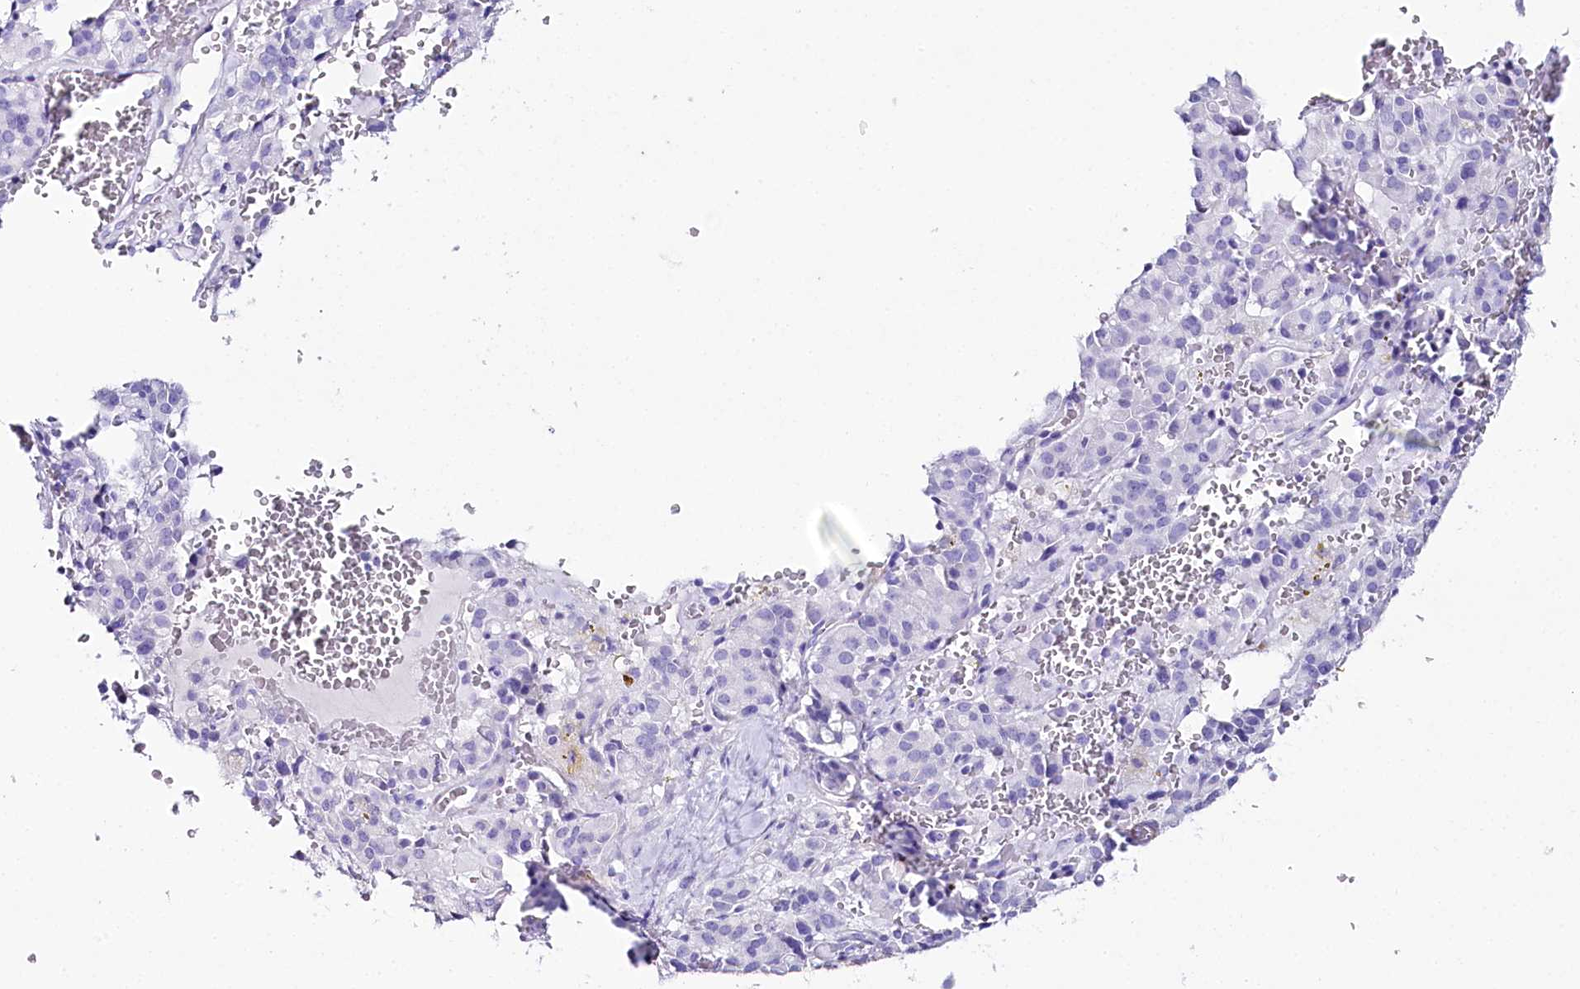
{"staining": {"intensity": "negative", "quantity": "none", "location": "none"}, "tissue": "pancreatic cancer", "cell_type": "Tumor cells", "image_type": "cancer", "snomed": [{"axis": "morphology", "description": "Adenocarcinoma, NOS"}, {"axis": "topography", "description": "Pancreas"}], "caption": "A micrograph of adenocarcinoma (pancreatic) stained for a protein reveals no brown staining in tumor cells.", "gene": "CSN3", "patient": {"sex": "male", "age": 65}}